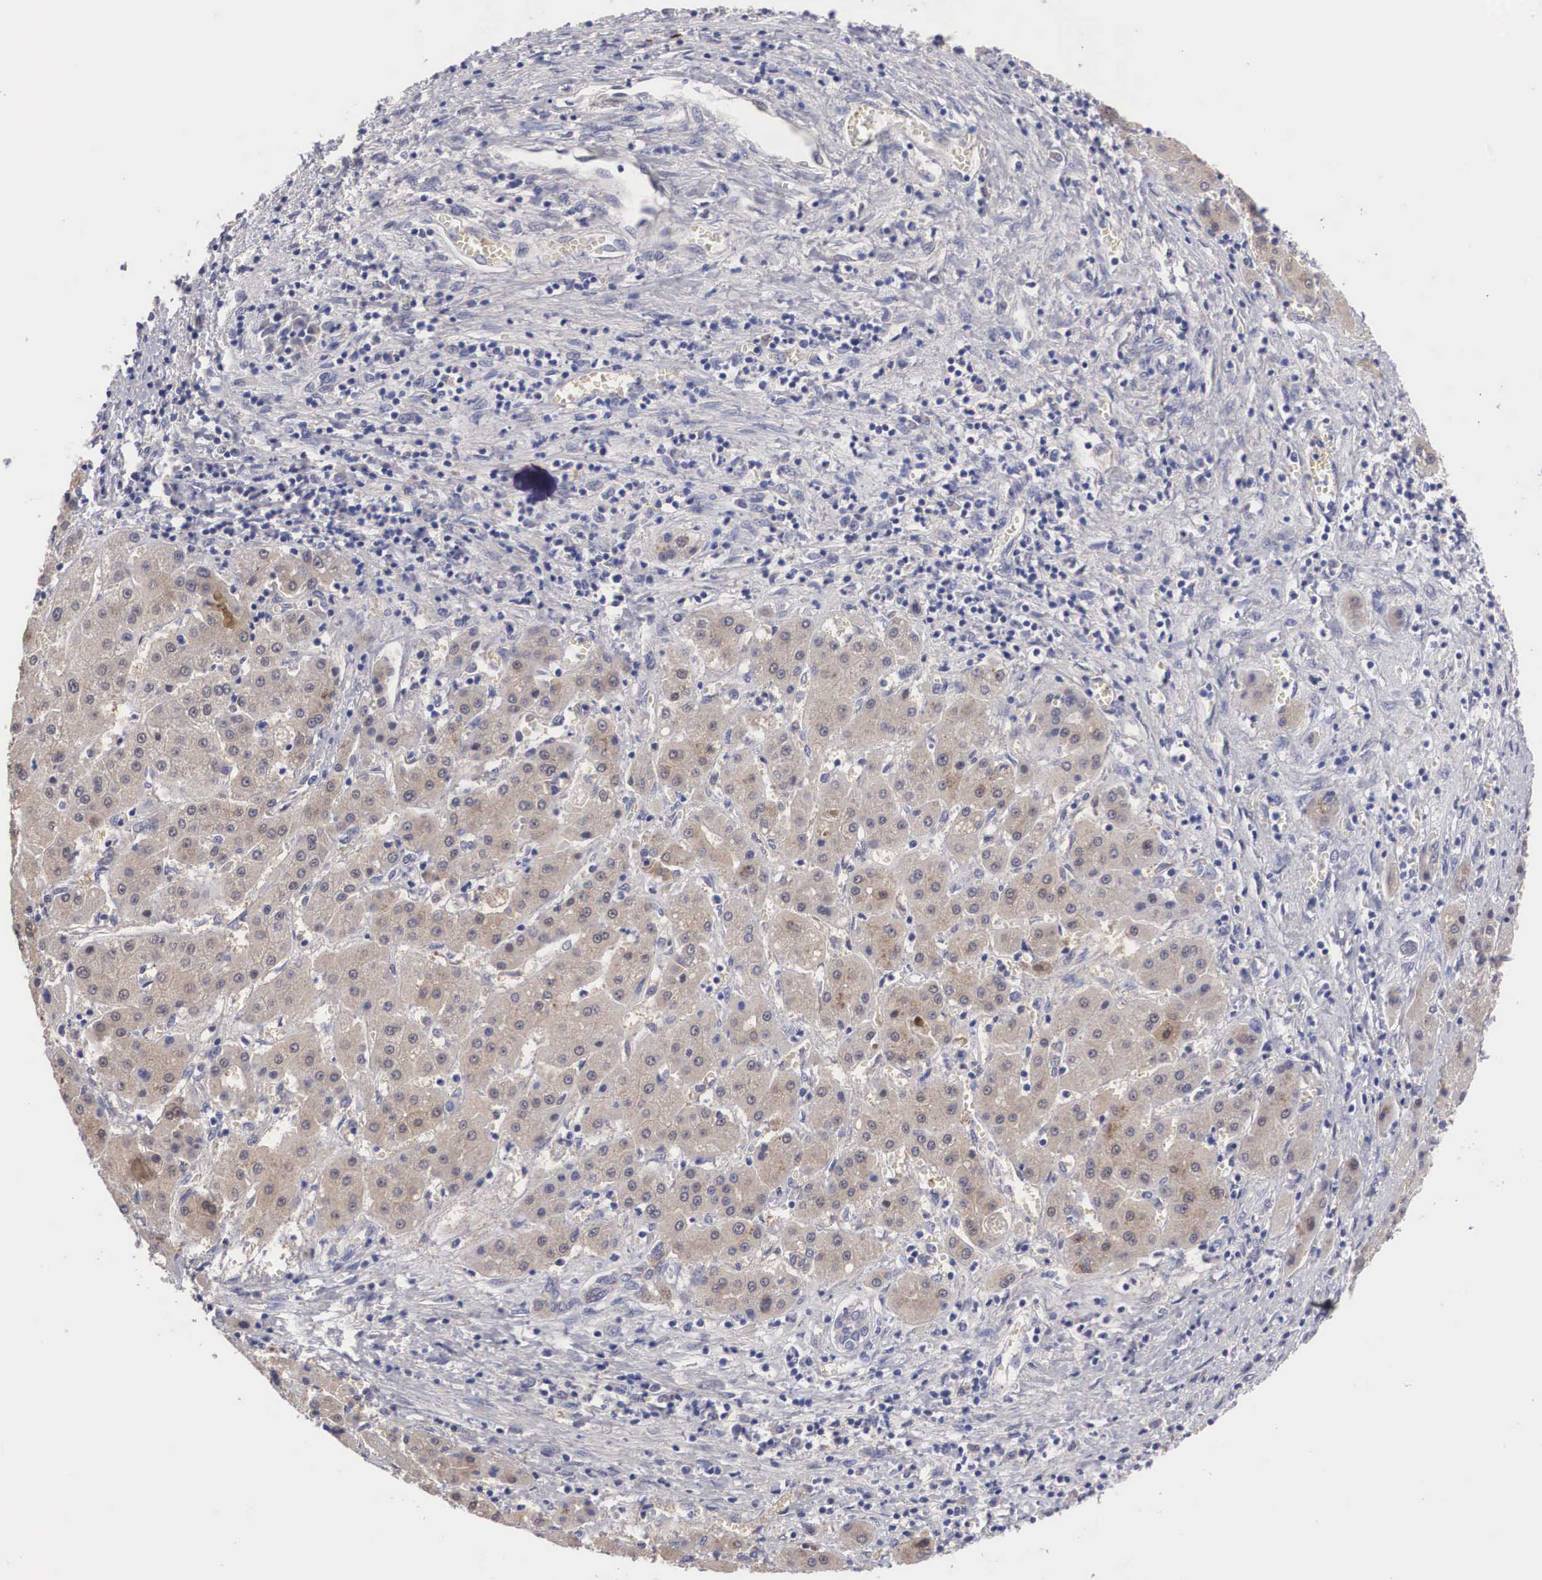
{"staining": {"intensity": "weak", "quantity": ">75%", "location": "cytoplasmic/membranous"}, "tissue": "liver cancer", "cell_type": "Tumor cells", "image_type": "cancer", "snomed": [{"axis": "morphology", "description": "Carcinoma, Hepatocellular, NOS"}, {"axis": "topography", "description": "Liver"}], "caption": "This image exhibits immunohistochemistry (IHC) staining of liver cancer (hepatocellular carcinoma), with low weak cytoplasmic/membranous positivity in approximately >75% of tumor cells.", "gene": "ABHD4", "patient": {"sex": "male", "age": 24}}